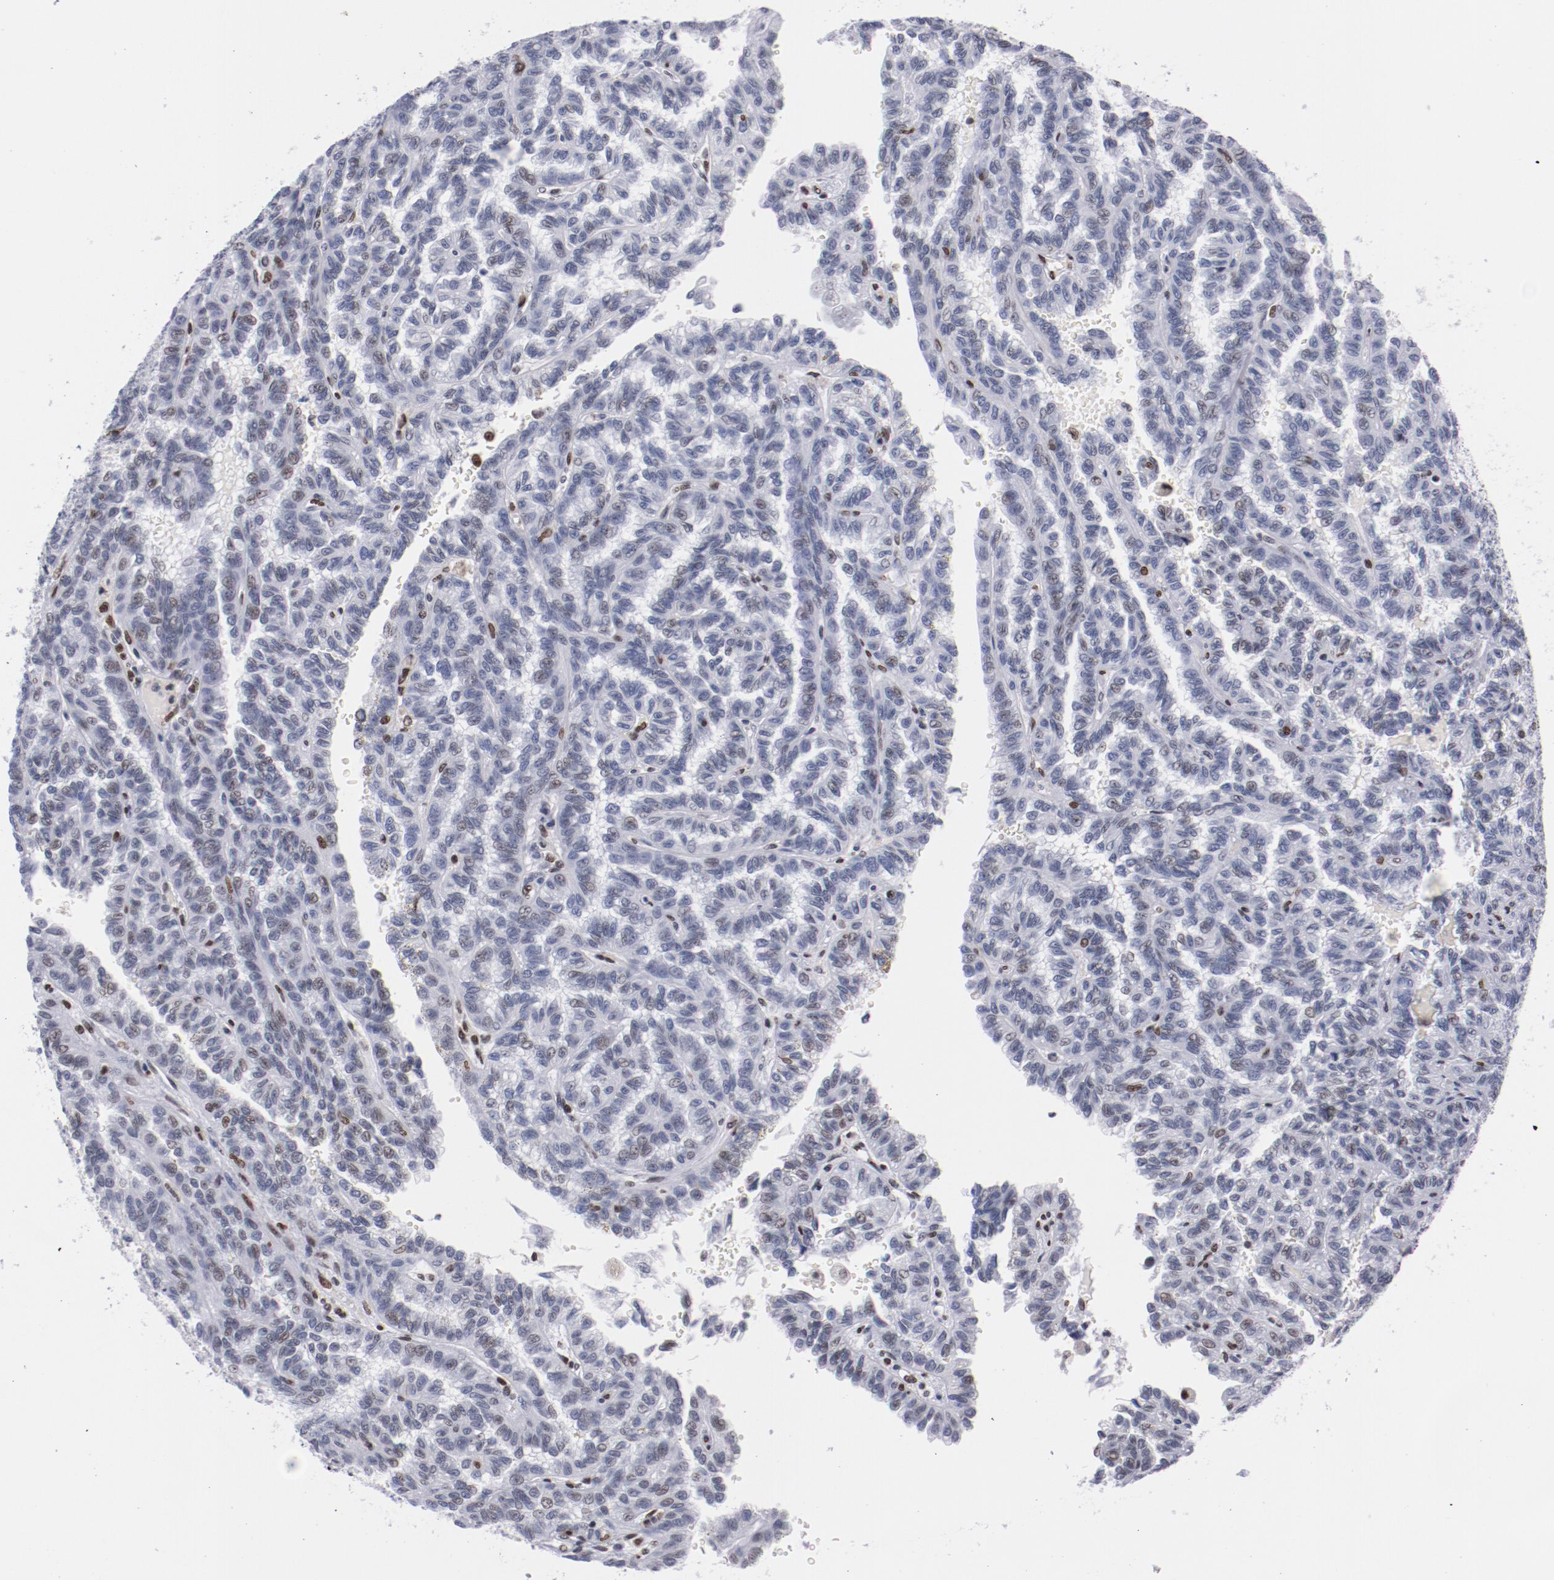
{"staining": {"intensity": "negative", "quantity": "none", "location": "none"}, "tissue": "renal cancer", "cell_type": "Tumor cells", "image_type": "cancer", "snomed": [{"axis": "morphology", "description": "Inflammation, NOS"}, {"axis": "morphology", "description": "Adenocarcinoma, NOS"}, {"axis": "topography", "description": "Kidney"}], "caption": "IHC photomicrograph of human renal adenocarcinoma stained for a protein (brown), which exhibits no staining in tumor cells. Nuclei are stained in blue.", "gene": "IFI16", "patient": {"sex": "male", "age": 68}}